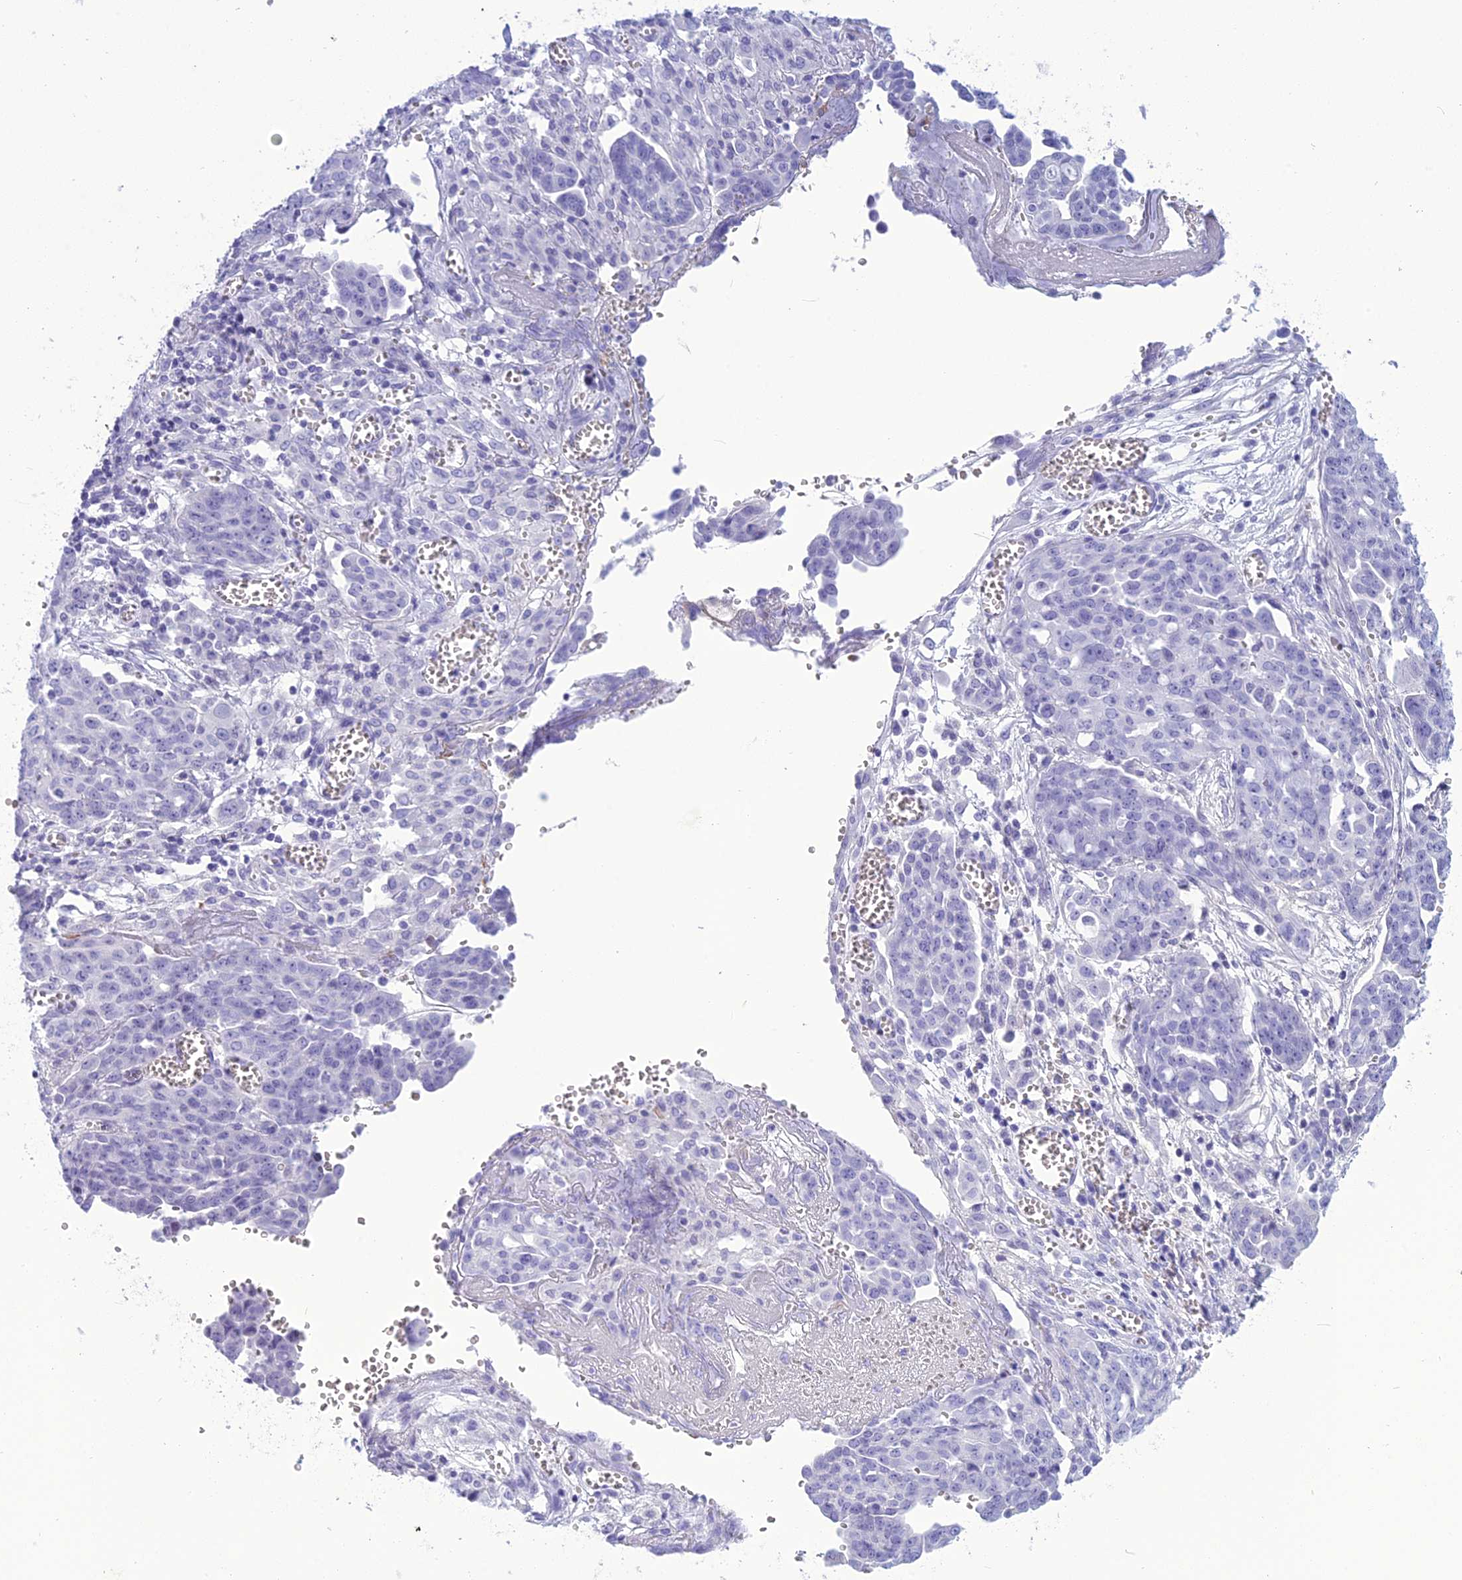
{"staining": {"intensity": "negative", "quantity": "none", "location": "none"}, "tissue": "ovarian cancer", "cell_type": "Tumor cells", "image_type": "cancer", "snomed": [{"axis": "morphology", "description": "Cystadenocarcinoma, serous, NOS"}, {"axis": "topography", "description": "Soft tissue"}, {"axis": "topography", "description": "Ovary"}], "caption": "Histopathology image shows no significant protein expression in tumor cells of ovarian cancer (serous cystadenocarcinoma). (DAB (3,3'-diaminobenzidine) immunohistochemistry (IHC), high magnification).", "gene": "BBS2", "patient": {"sex": "female", "age": 57}}